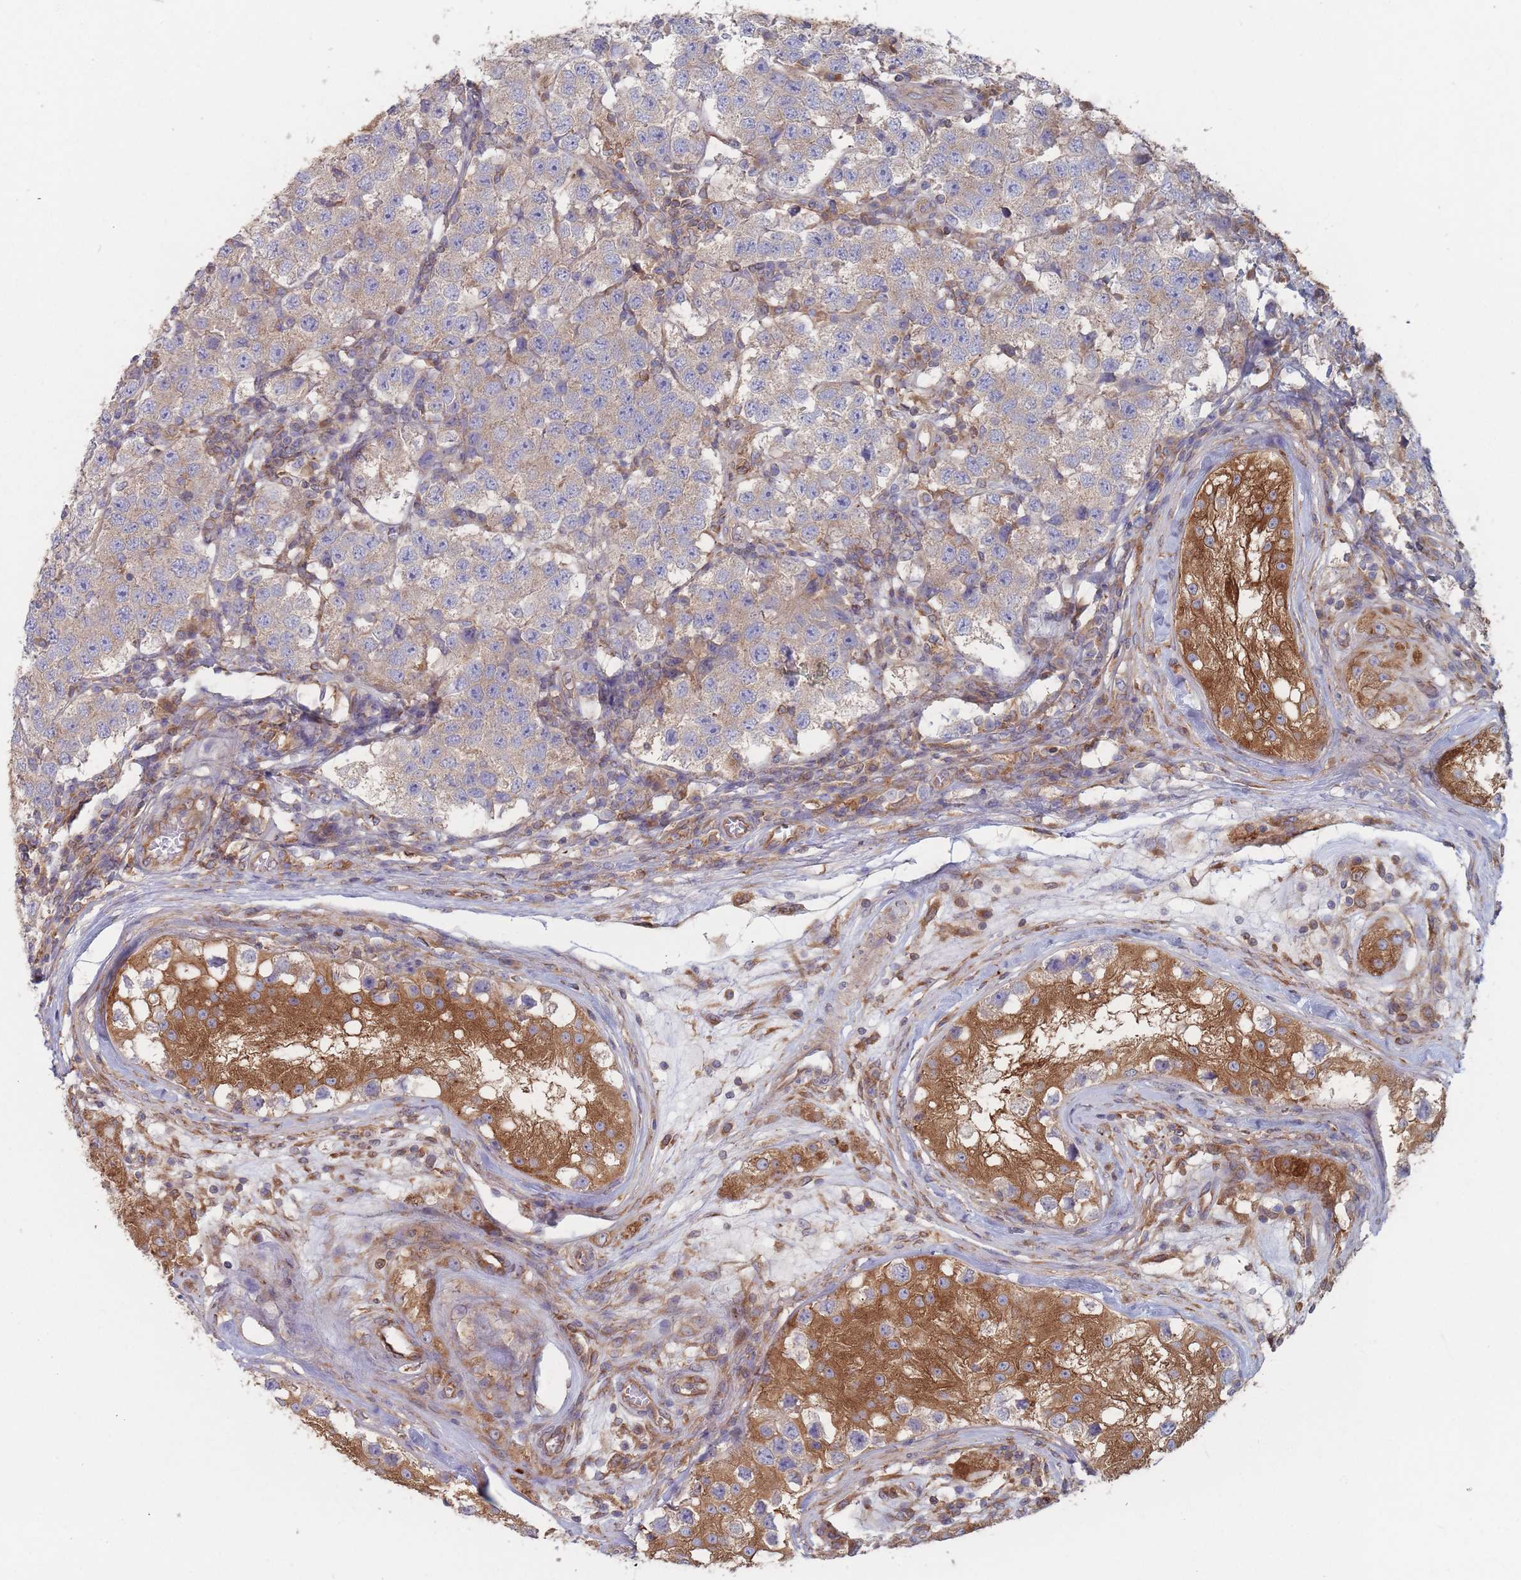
{"staining": {"intensity": "weak", "quantity": "25%-75%", "location": "cytoplasmic/membranous"}, "tissue": "testis cancer", "cell_type": "Tumor cells", "image_type": "cancer", "snomed": [{"axis": "morphology", "description": "Seminoma, NOS"}, {"axis": "topography", "description": "Testis"}], "caption": "The histopathology image displays a brown stain indicating the presence of a protein in the cytoplasmic/membranous of tumor cells in seminoma (testis).", "gene": "KDSR", "patient": {"sex": "male", "age": 34}}